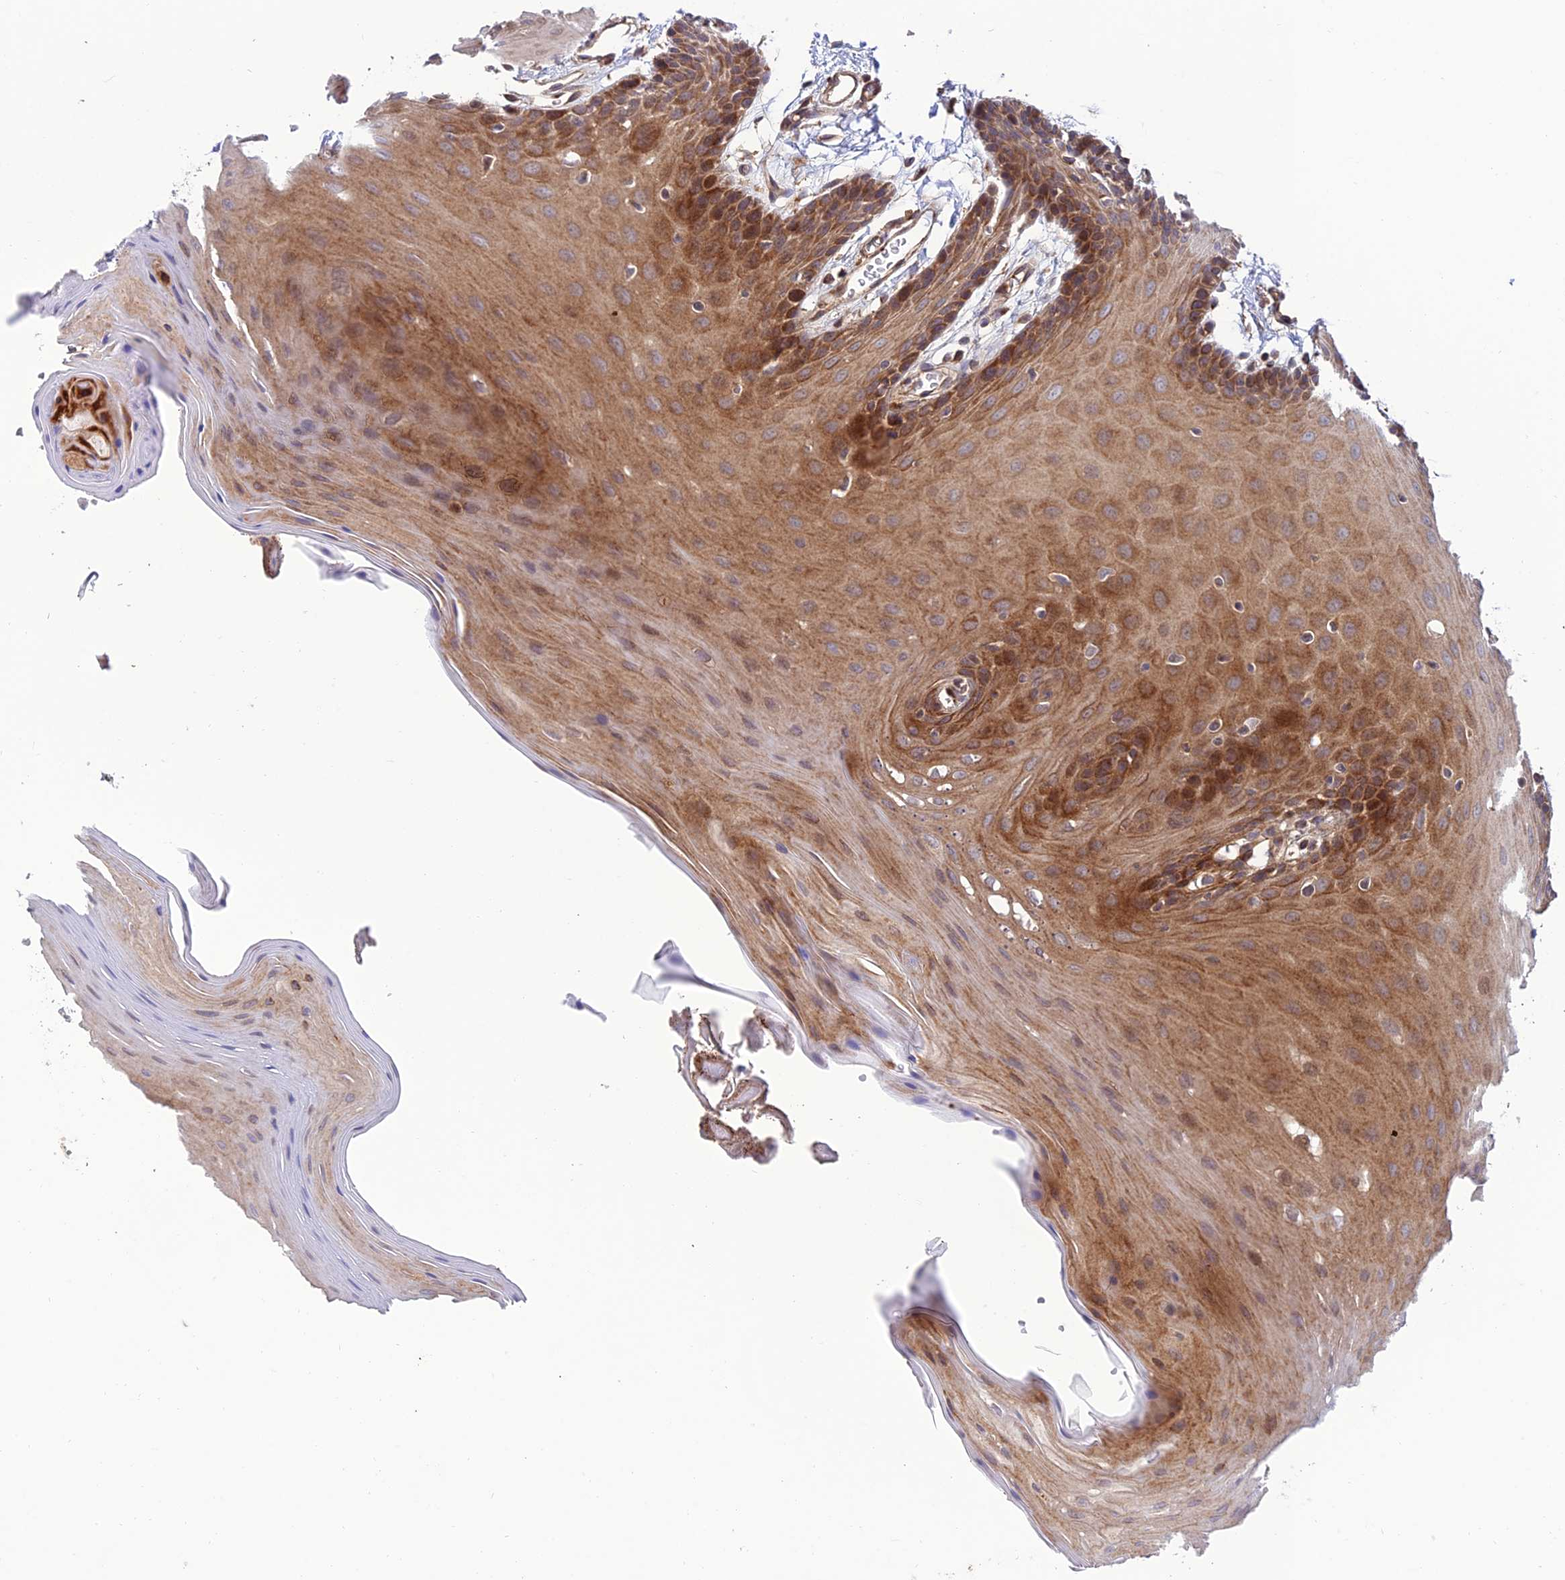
{"staining": {"intensity": "moderate", "quantity": ">75%", "location": "cytoplasmic/membranous"}, "tissue": "oral mucosa", "cell_type": "Squamous epithelial cells", "image_type": "normal", "snomed": [{"axis": "morphology", "description": "Normal tissue, NOS"}, {"axis": "morphology", "description": "Squamous cell carcinoma, NOS"}, {"axis": "topography", "description": "Skeletal muscle"}, {"axis": "topography", "description": "Oral tissue"}, {"axis": "topography", "description": "Salivary gland"}, {"axis": "topography", "description": "Head-Neck"}], "caption": "A high-resolution histopathology image shows immunohistochemistry (IHC) staining of unremarkable oral mucosa, which reveals moderate cytoplasmic/membranous expression in about >75% of squamous epithelial cells. (DAB IHC, brown staining for protein, blue staining for nuclei).", "gene": "TNIP3", "patient": {"sex": "male", "age": 54}}